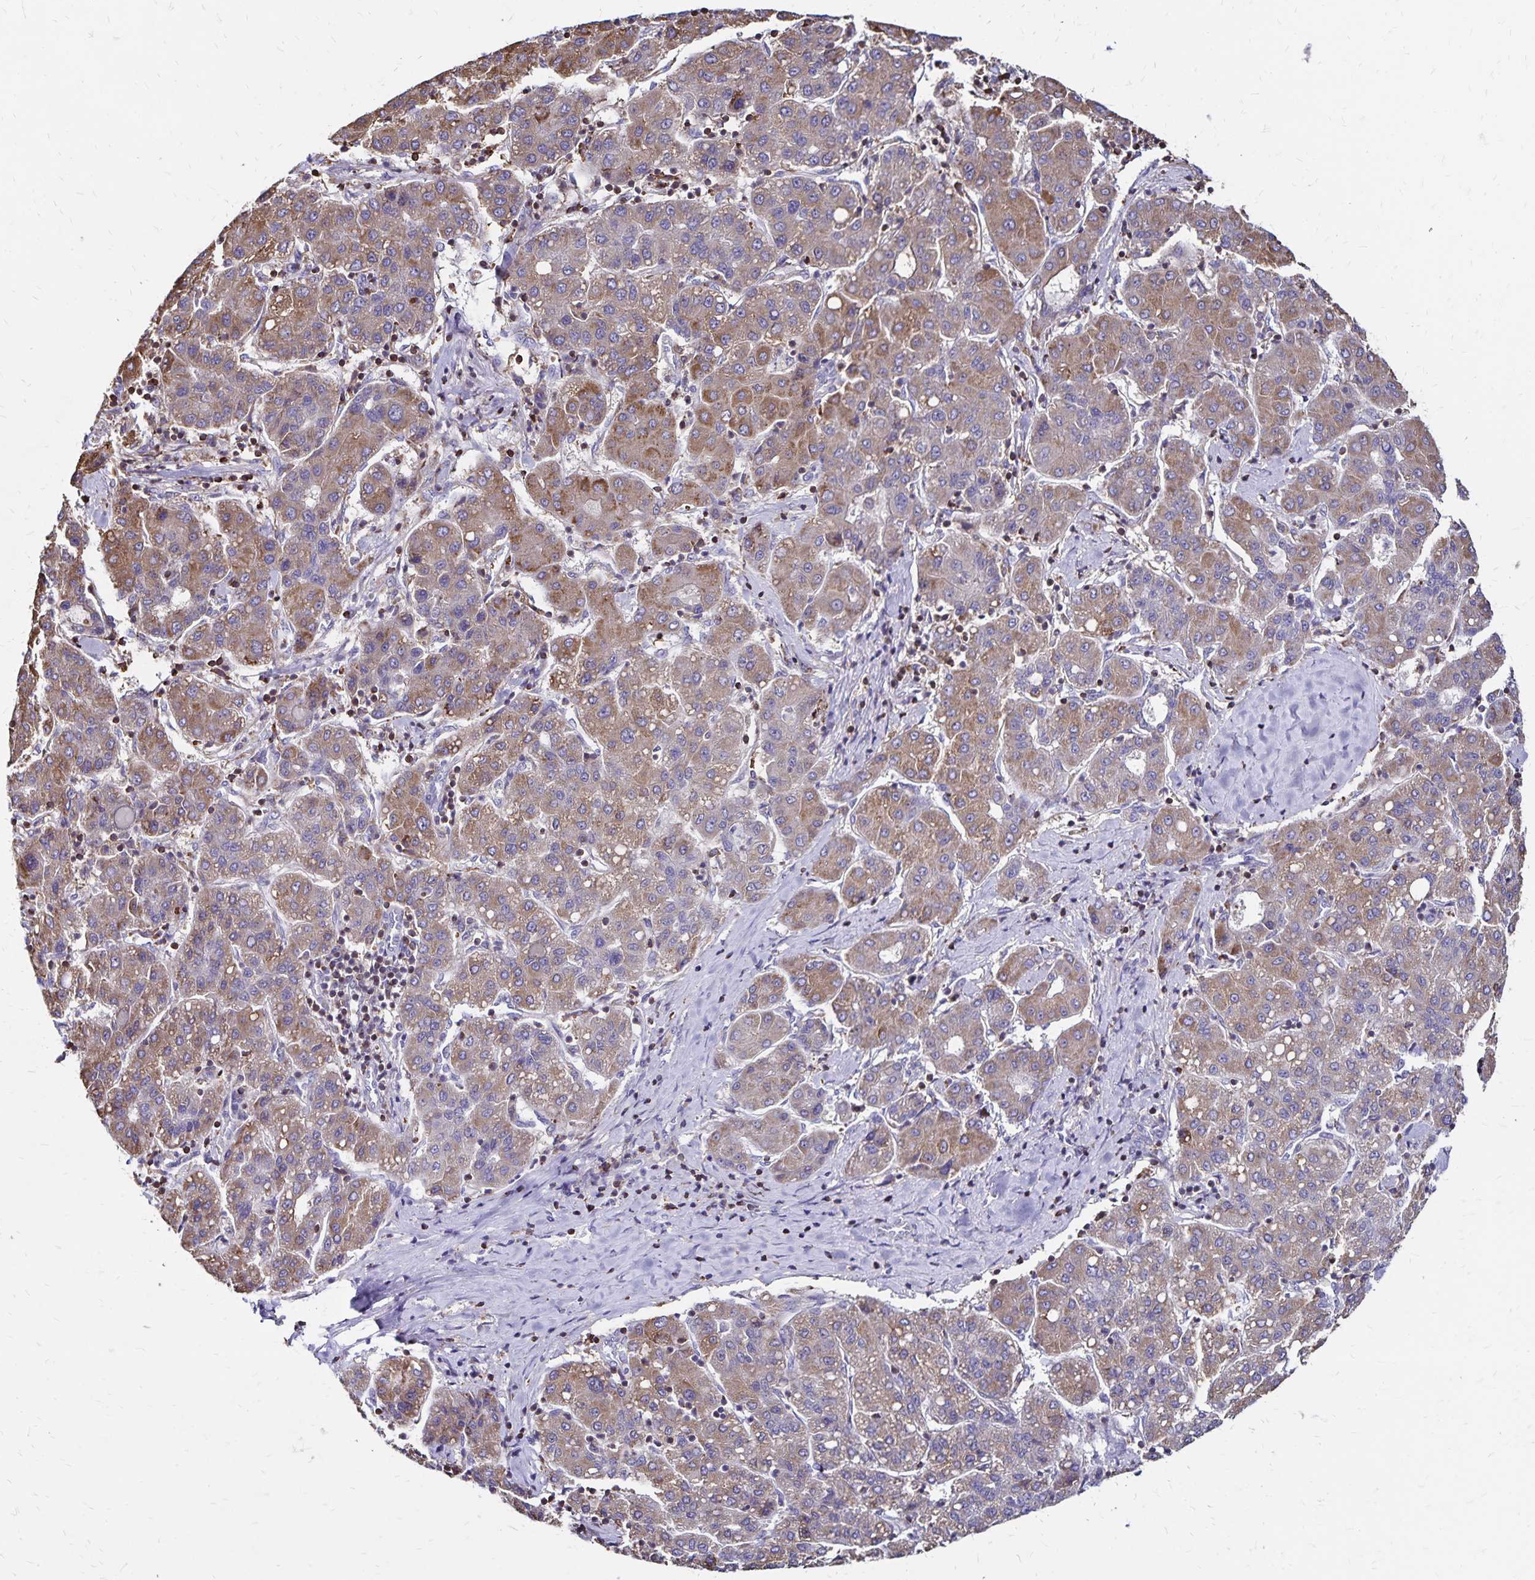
{"staining": {"intensity": "moderate", "quantity": "25%-75%", "location": "cytoplasmic/membranous"}, "tissue": "liver cancer", "cell_type": "Tumor cells", "image_type": "cancer", "snomed": [{"axis": "morphology", "description": "Carcinoma, Hepatocellular, NOS"}, {"axis": "topography", "description": "Liver"}], "caption": "Moderate cytoplasmic/membranous staining for a protein is identified in about 25%-75% of tumor cells of liver hepatocellular carcinoma using IHC.", "gene": "NAGPA", "patient": {"sex": "male", "age": 65}}